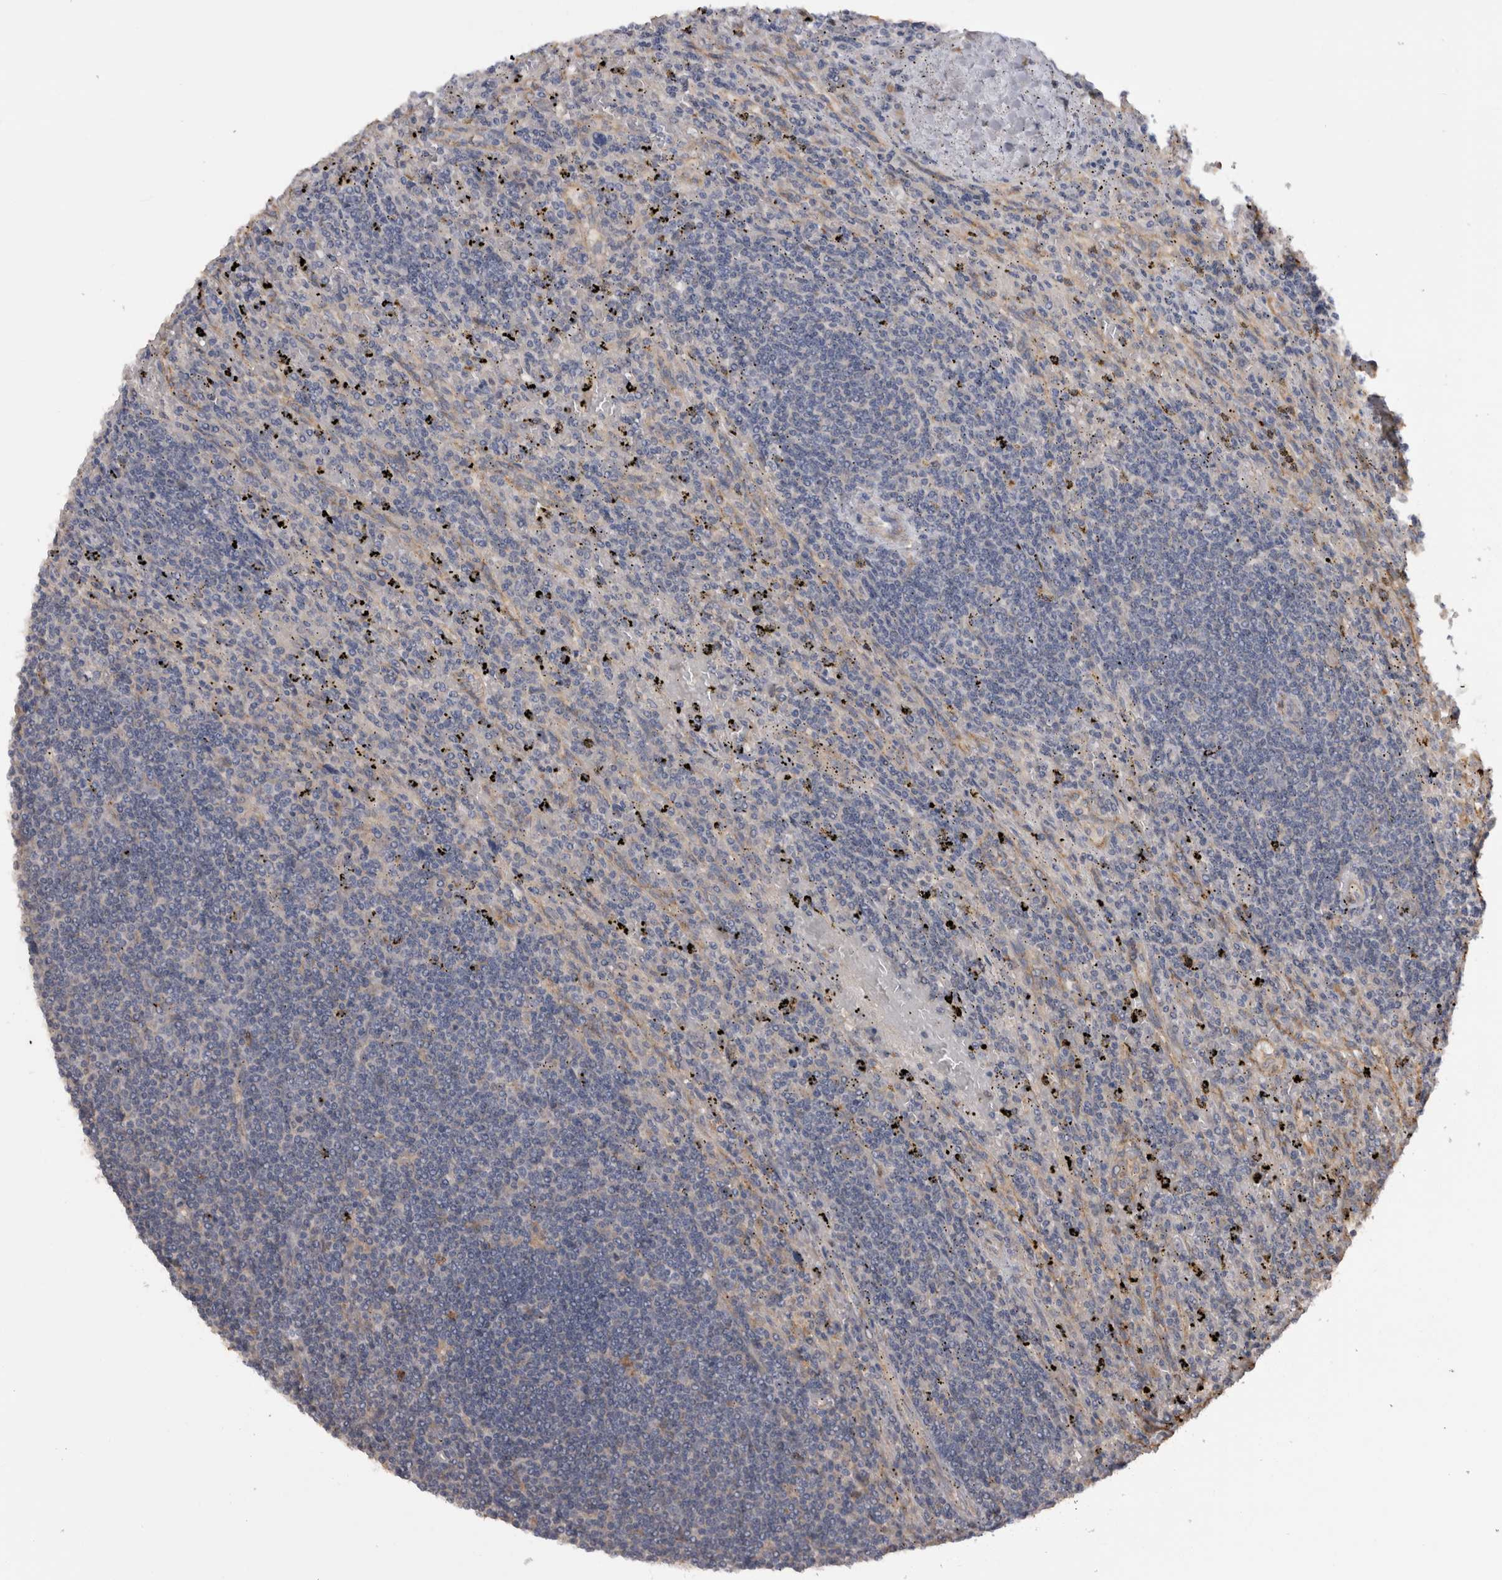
{"staining": {"intensity": "negative", "quantity": "none", "location": "none"}, "tissue": "lymphoma", "cell_type": "Tumor cells", "image_type": "cancer", "snomed": [{"axis": "morphology", "description": "Malignant lymphoma, non-Hodgkin's type, Low grade"}, {"axis": "topography", "description": "Spleen"}], "caption": "The IHC image has no significant positivity in tumor cells of lymphoma tissue.", "gene": "TMED7", "patient": {"sex": "male", "age": 76}}